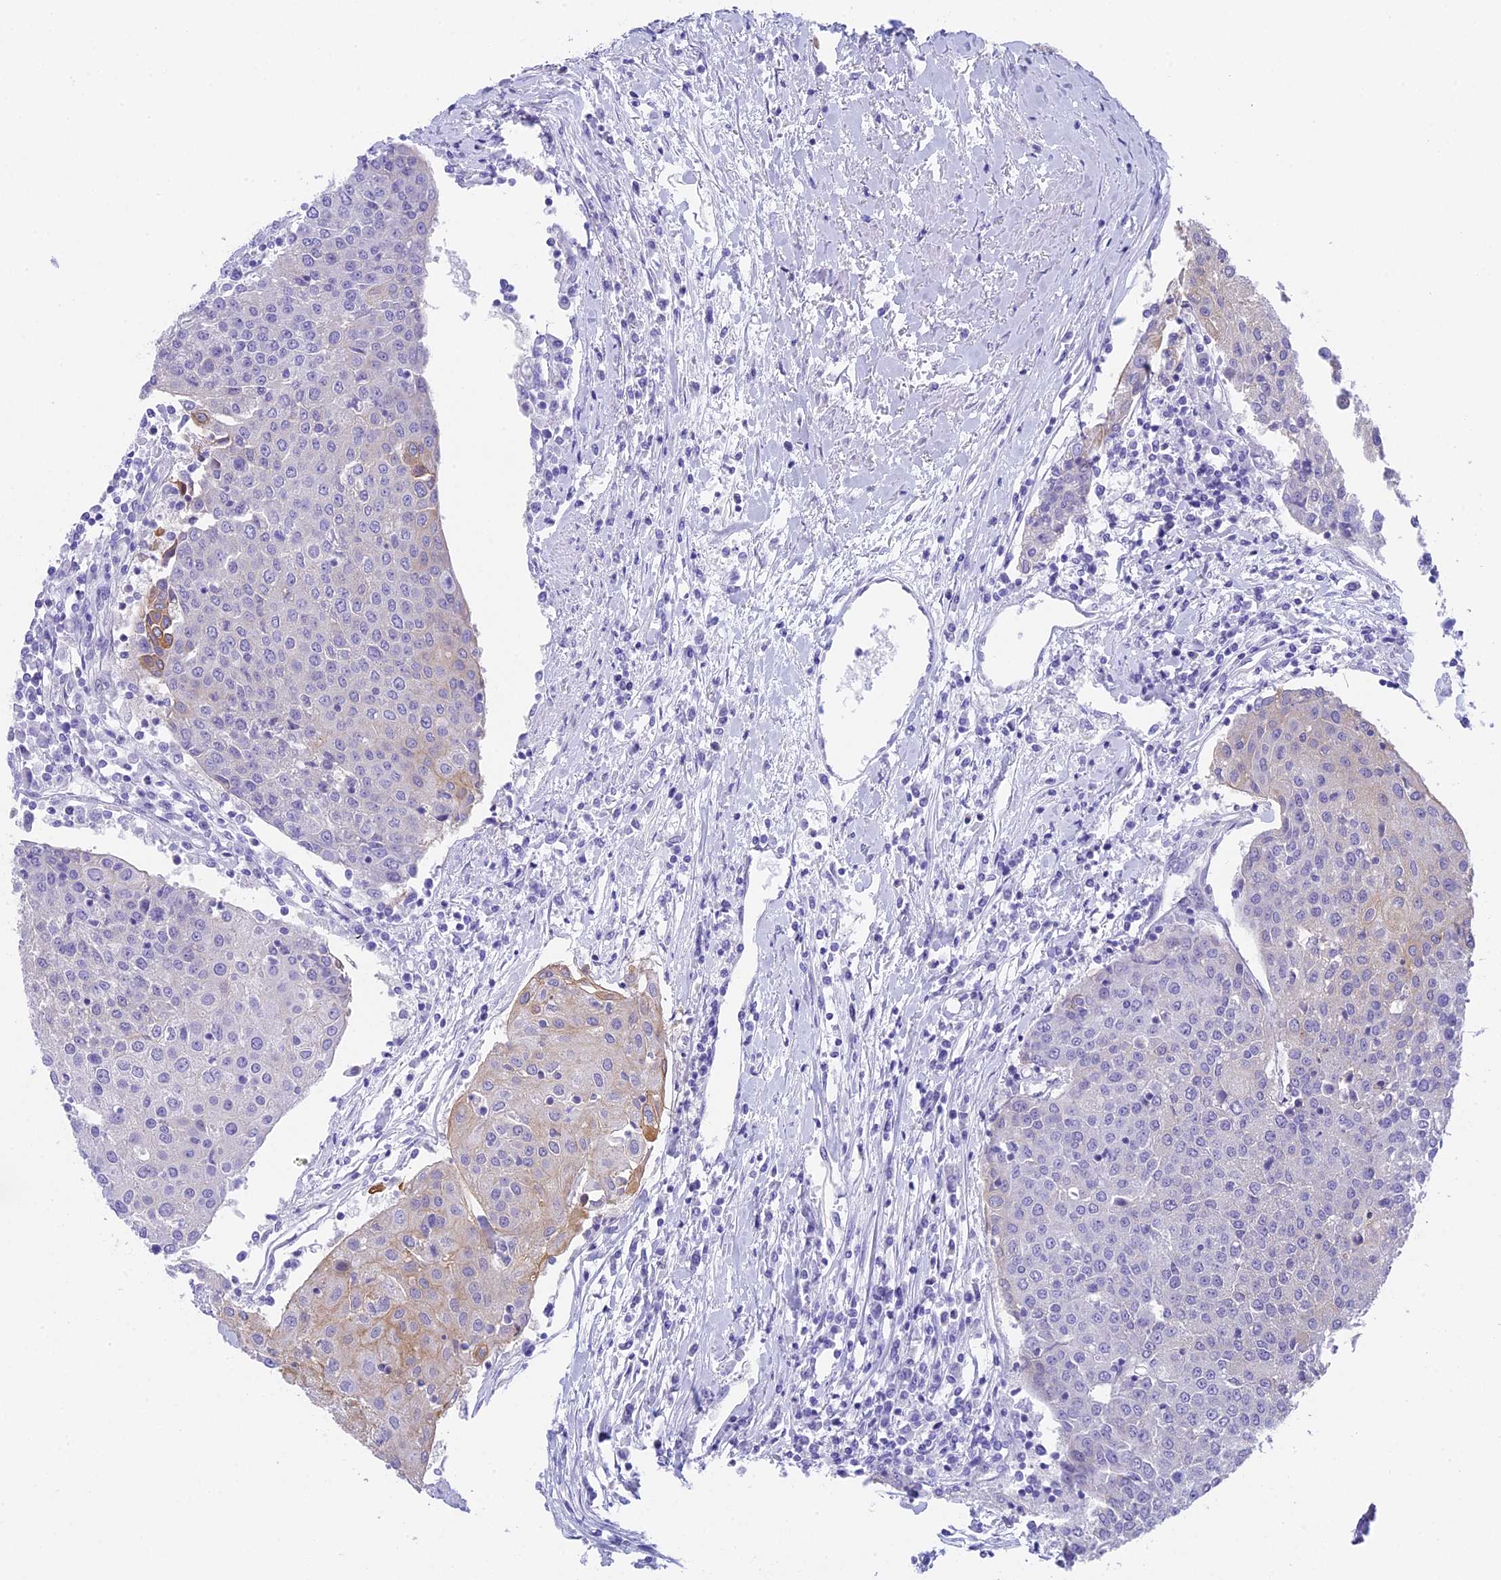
{"staining": {"intensity": "negative", "quantity": "none", "location": "none"}, "tissue": "urothelial cancer", "cell_type": "Tumor cells", "image_type": "cancer", "snomed": [{"axis": "morphology", "description": "Urothelial carcinoma, High grade"}, {"axis": "topography", "description": "Urinary bladder"}], "caption": "High power microscopy photomicrograph of an IHC histopathology image of urothelial cancer, revealing no significant staining in tumor cells. (DAB immunohistochemistry, high magnification).", "gene": "TACSTD2", "patient": {"sex": "female", "age": 85}}